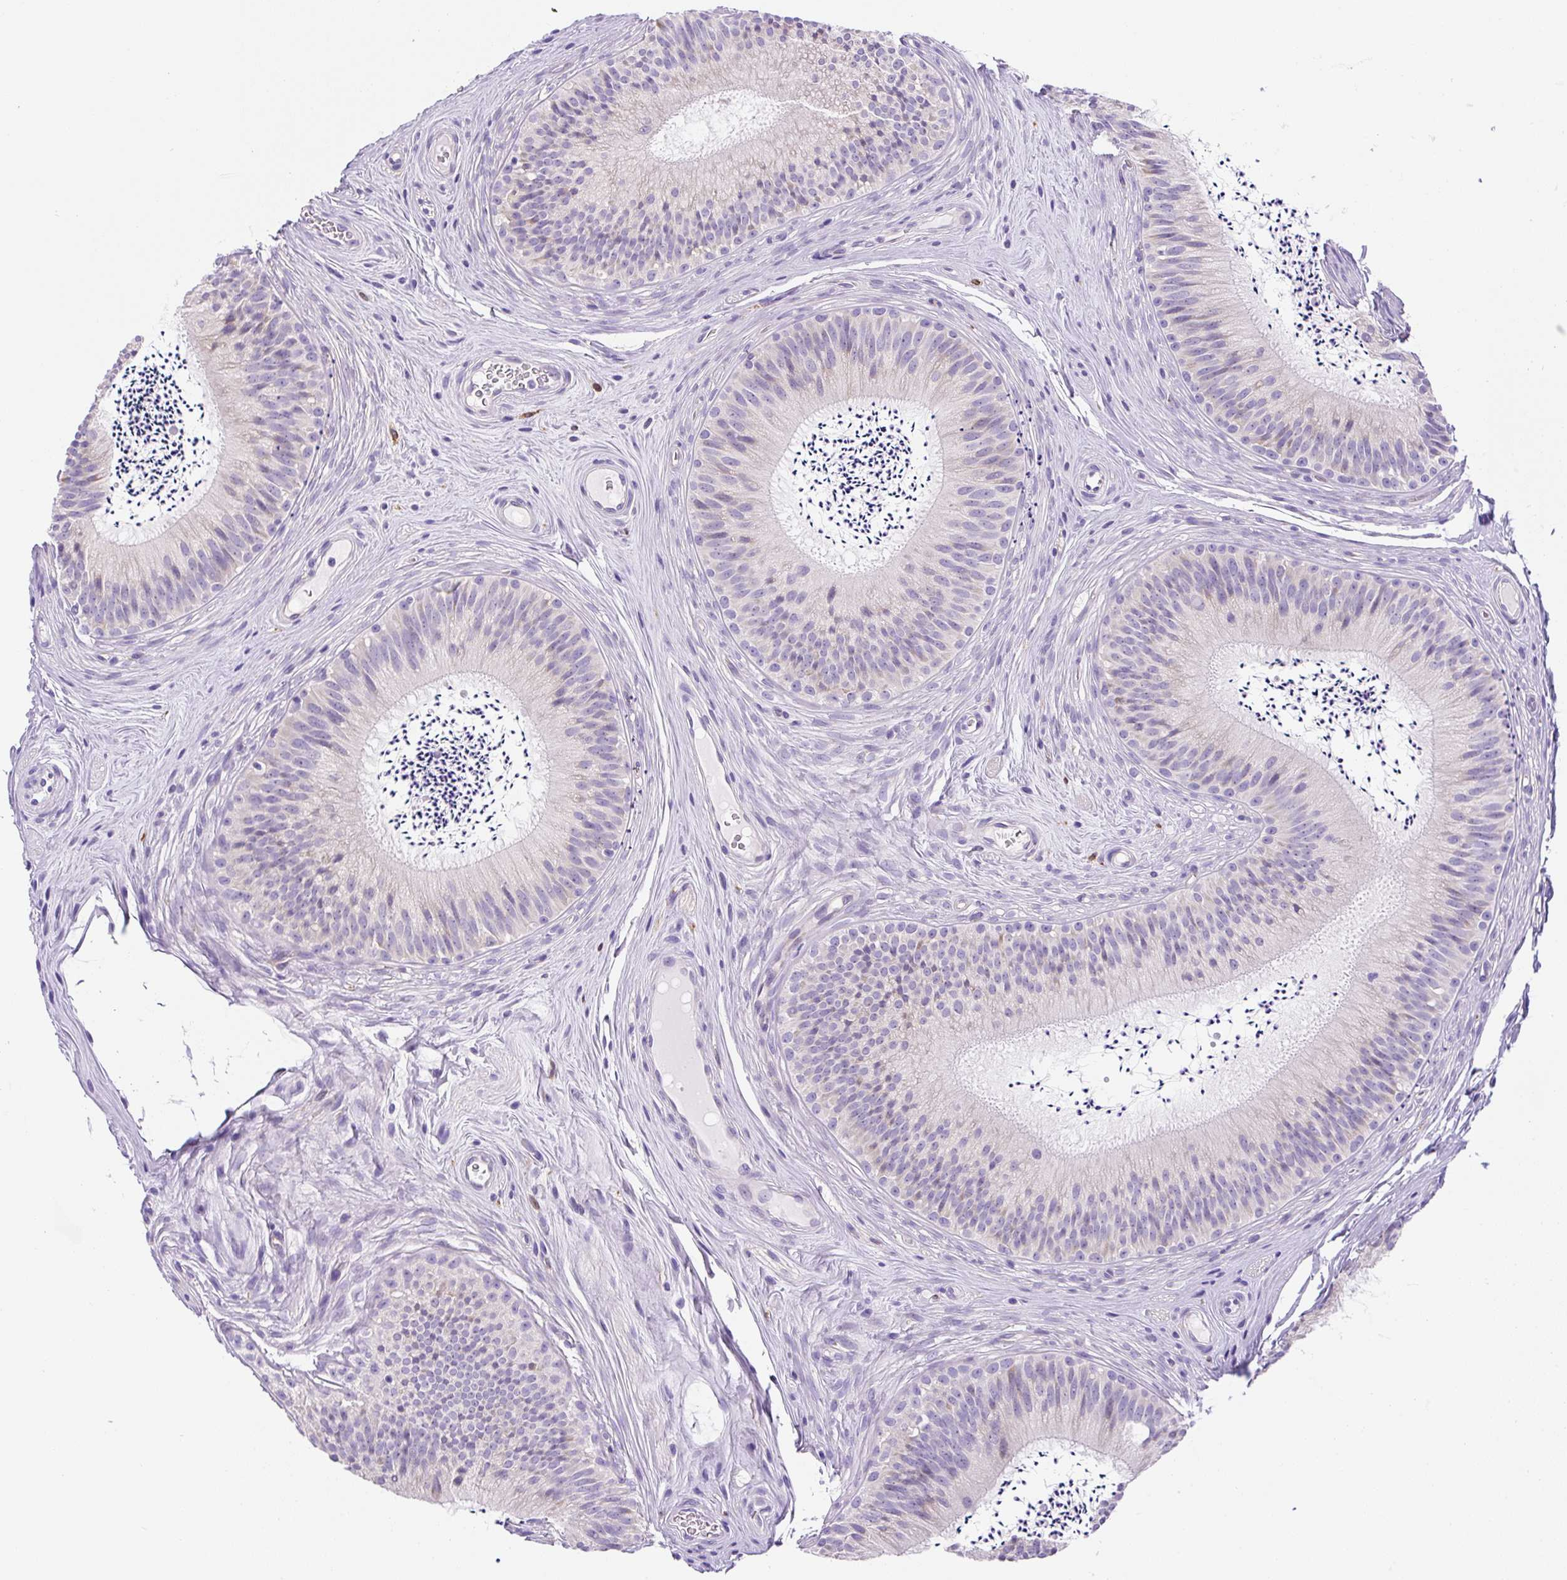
{"staining": {"intensity": "negative", "quantity": "none", "location": "none"}, "tissue": "epididymis", "cell_type": "Glandular cells", "image_type": "normal", "snomed": [{"axis": "morphology", "description": "Normal tissue, NOS"}, {"axis": "topography", "description": "Epididymis"}], "caption": "The IHC photomicrograph has no significant positivity in glandular cells of epididymis. (Brightfield microscopy of DAB (3,3'-diaminobenzidine) immunohistochemistry (IHC) at high magnification).", "gene": "ASB4", "patient": {"sex": "male", "age": 24}}